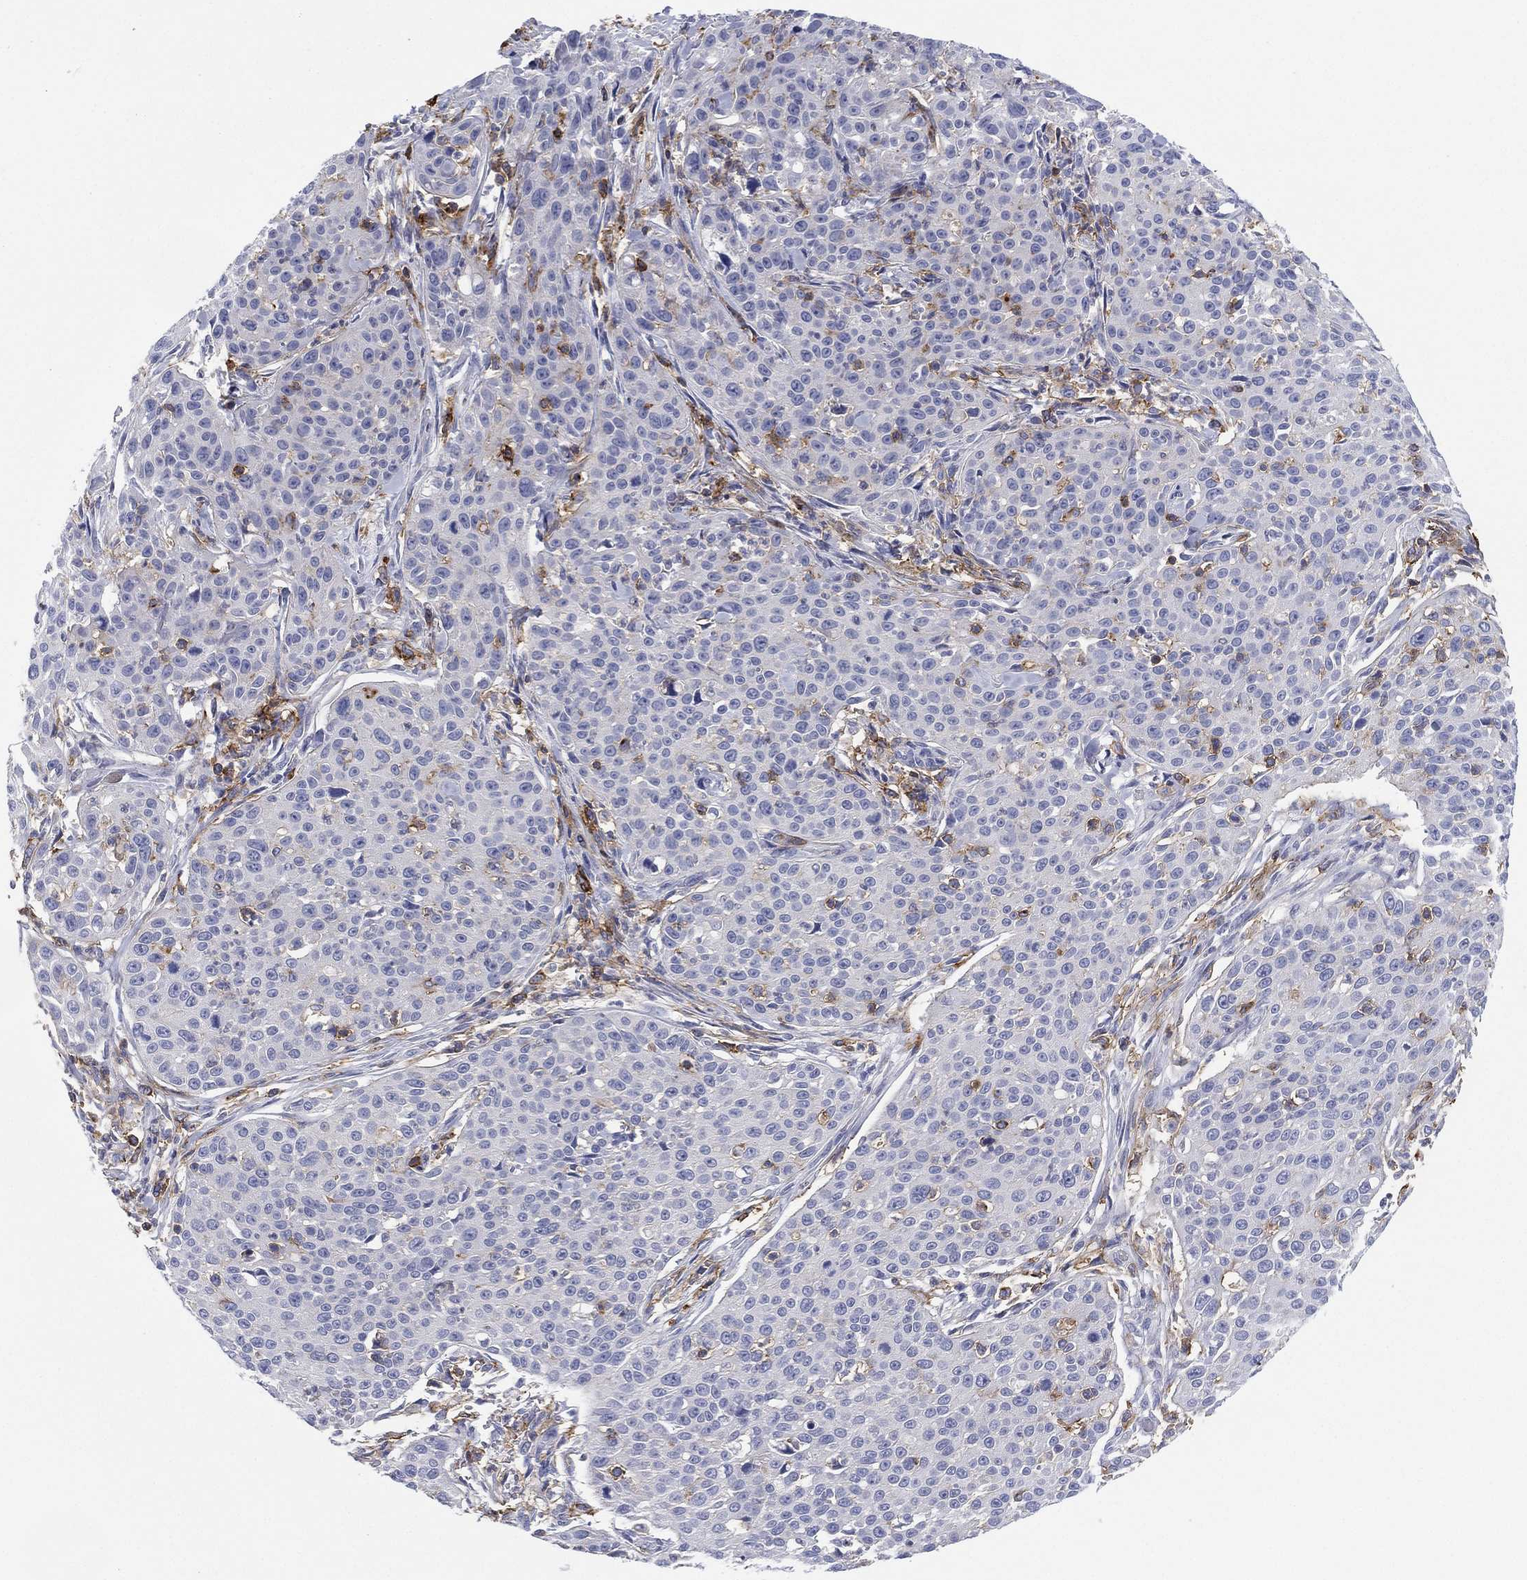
{"staining": {"intensity": "negative", "quantity": "none", "location": "none"}, "tissue": "cervical cancer", "cell_type": "Tumor cells", "image_type": "cancer", "snomed": [{"axis": "morphology", "description": "Squamous cell carcinoma, NOS"}, {"axis": "topography", "description": "Cervix"}], "caption": "There is no significant staining in tumor cells of squamous cell carcinoma (cervical).", "gene": "SELPLG", "patient": {"sex": "female", "age": 26}}